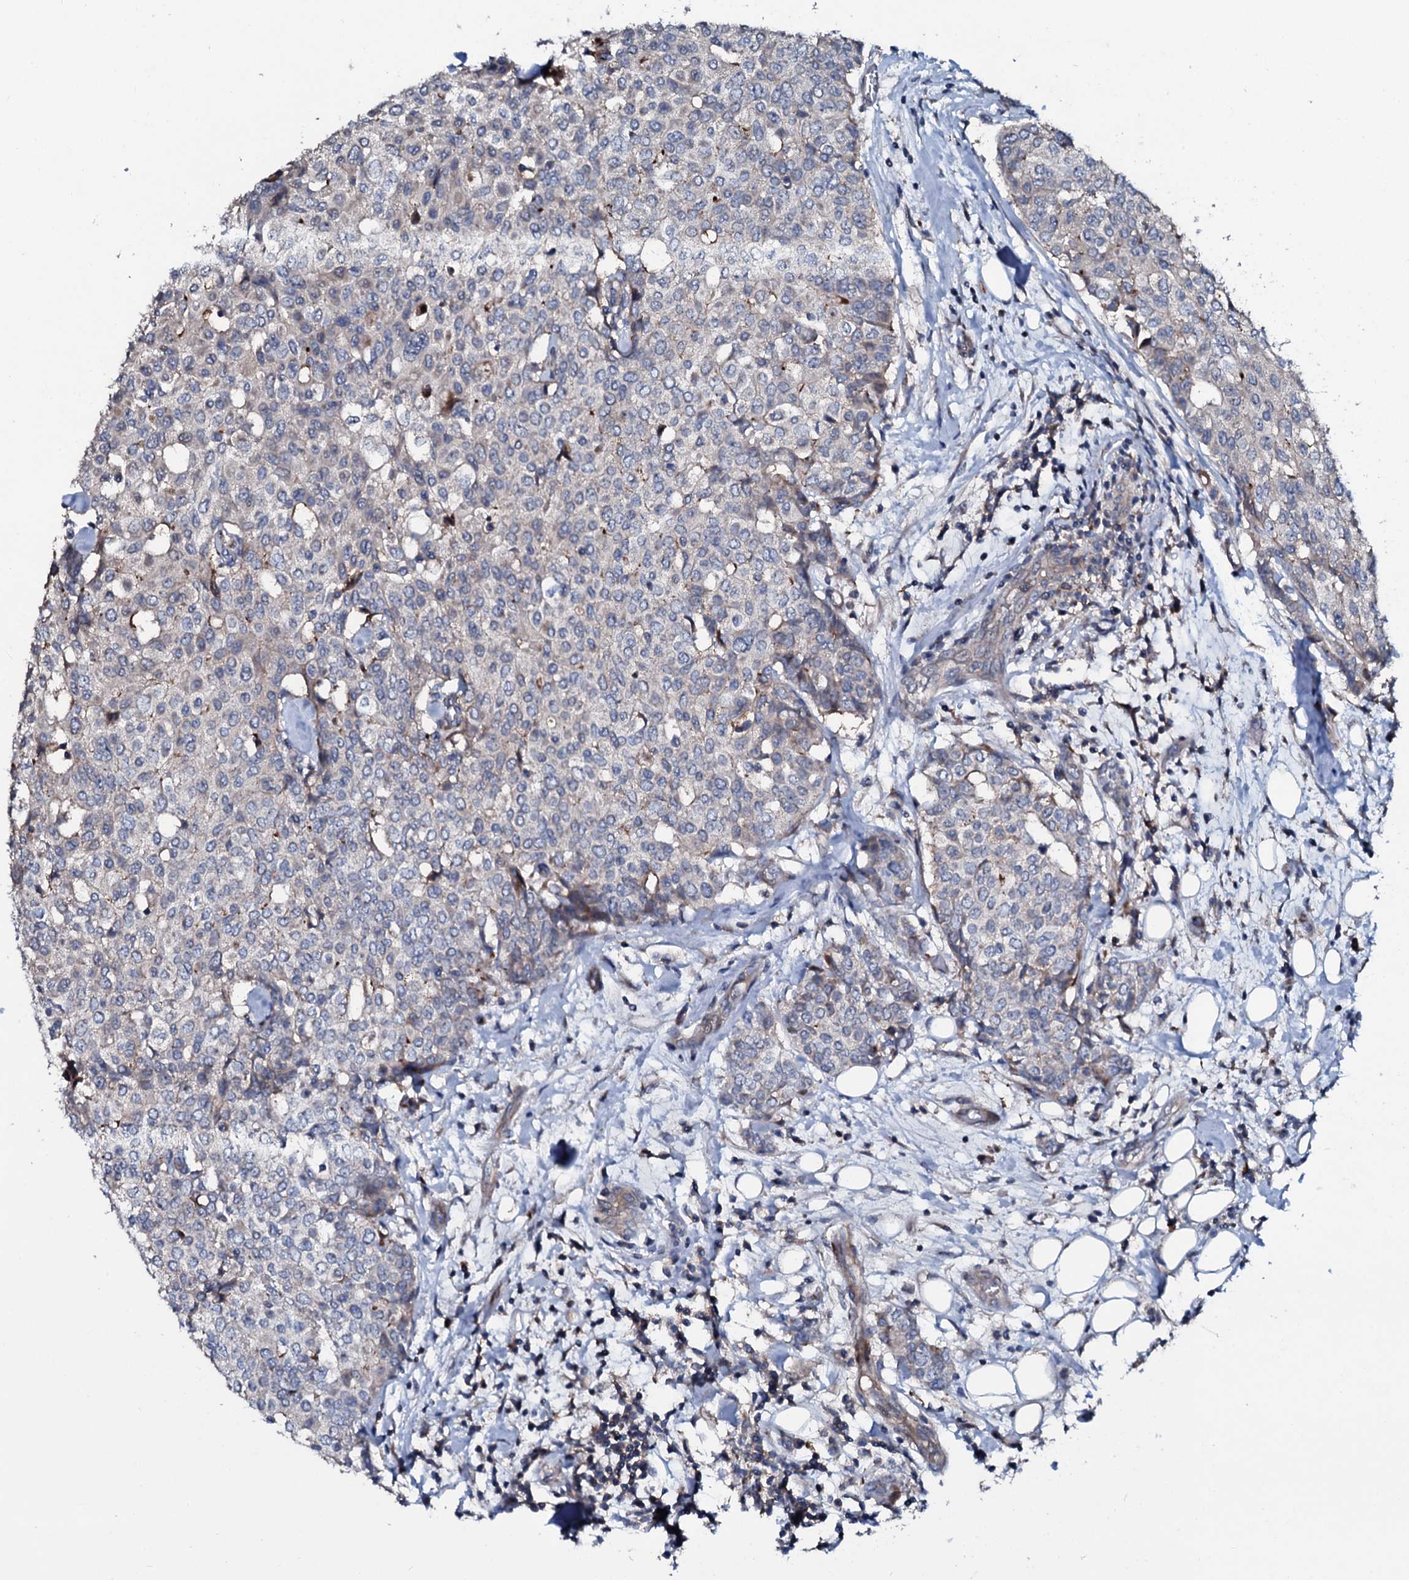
{"staining": {"intensity": "negative", "quantity": "none", "location": "none"}, "tissue": "breast cancer", "cell_type": "Tumor cells", "image_type": "cancer", "snomed": [{"axis": "morphology", "description": "Lobular carcinoma"}, {"axis": "topography", "description": "Breast"}], "caption": "Breast cancer was stained to show a protein in brown. There is no significant positivity in tumor cells. (Brightfield microscopy of DAB immunohistochemistry (IHC) at high magnification).", "gene": "IL12B", "patient": {"sex": "female", "age": 51}}